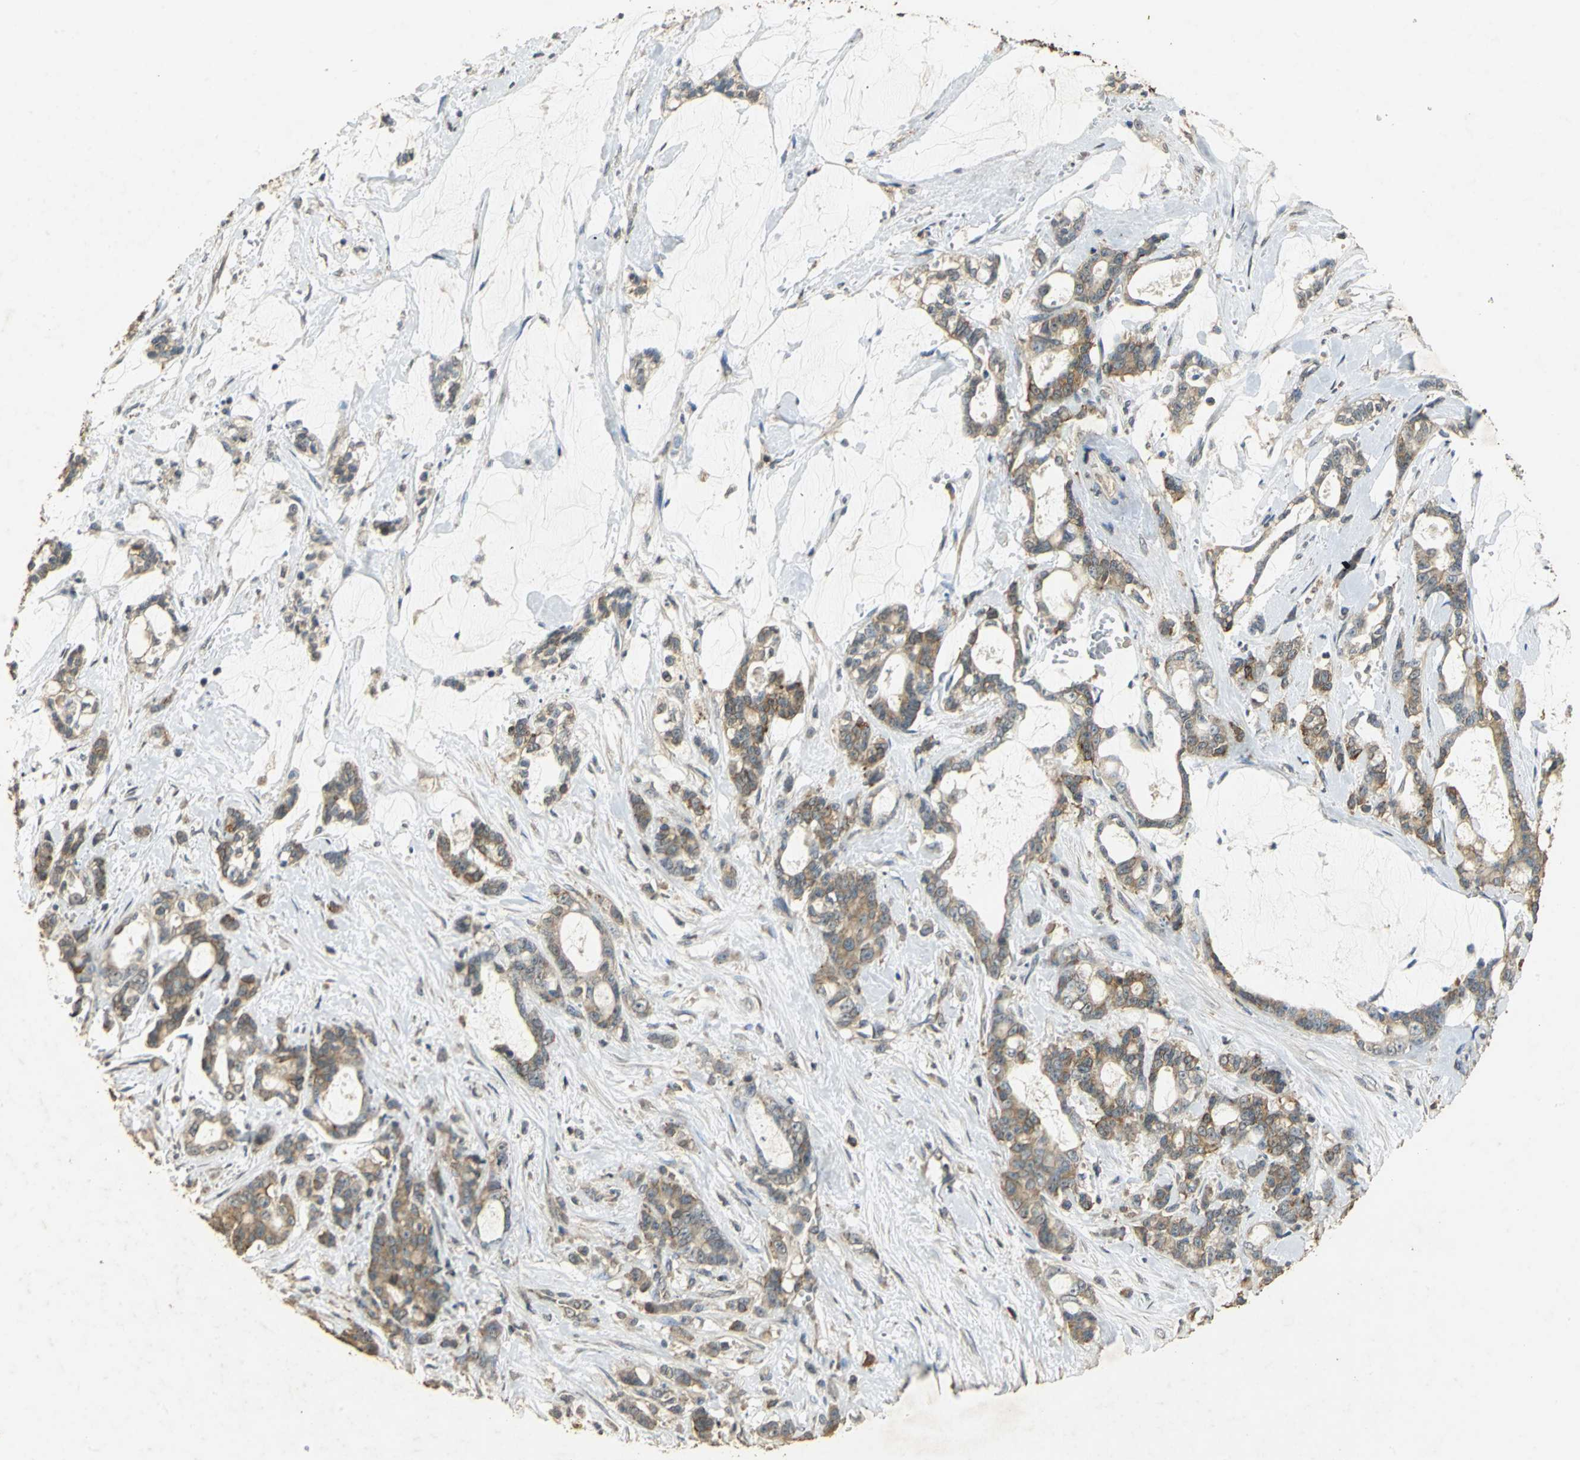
{"staining": {"intensity": "moderate", "quantity": ">75%", "location": "cytoplasmic/membranous"}, "tissue": "pancreatic cancer", "cell_type": "Tumor cells", "image_type": "cancer", "snomed": [{"axis": "morphology", "description": "Adenocarcinoma, NOS"}, {"axis": "topography", "description": "Pancreas"}], "caption": "Moderate cytoplasmic/membranous expression is seen in approximately >75% of tumor cells in pancreatic adenocarcinoma. (DAB (3,3'-diaminobenzidine) IHC, brown staining for protein, blue staining for nuclei).", "gene": "ACSL4", "patient": {"sex": "female", "age": 73}}